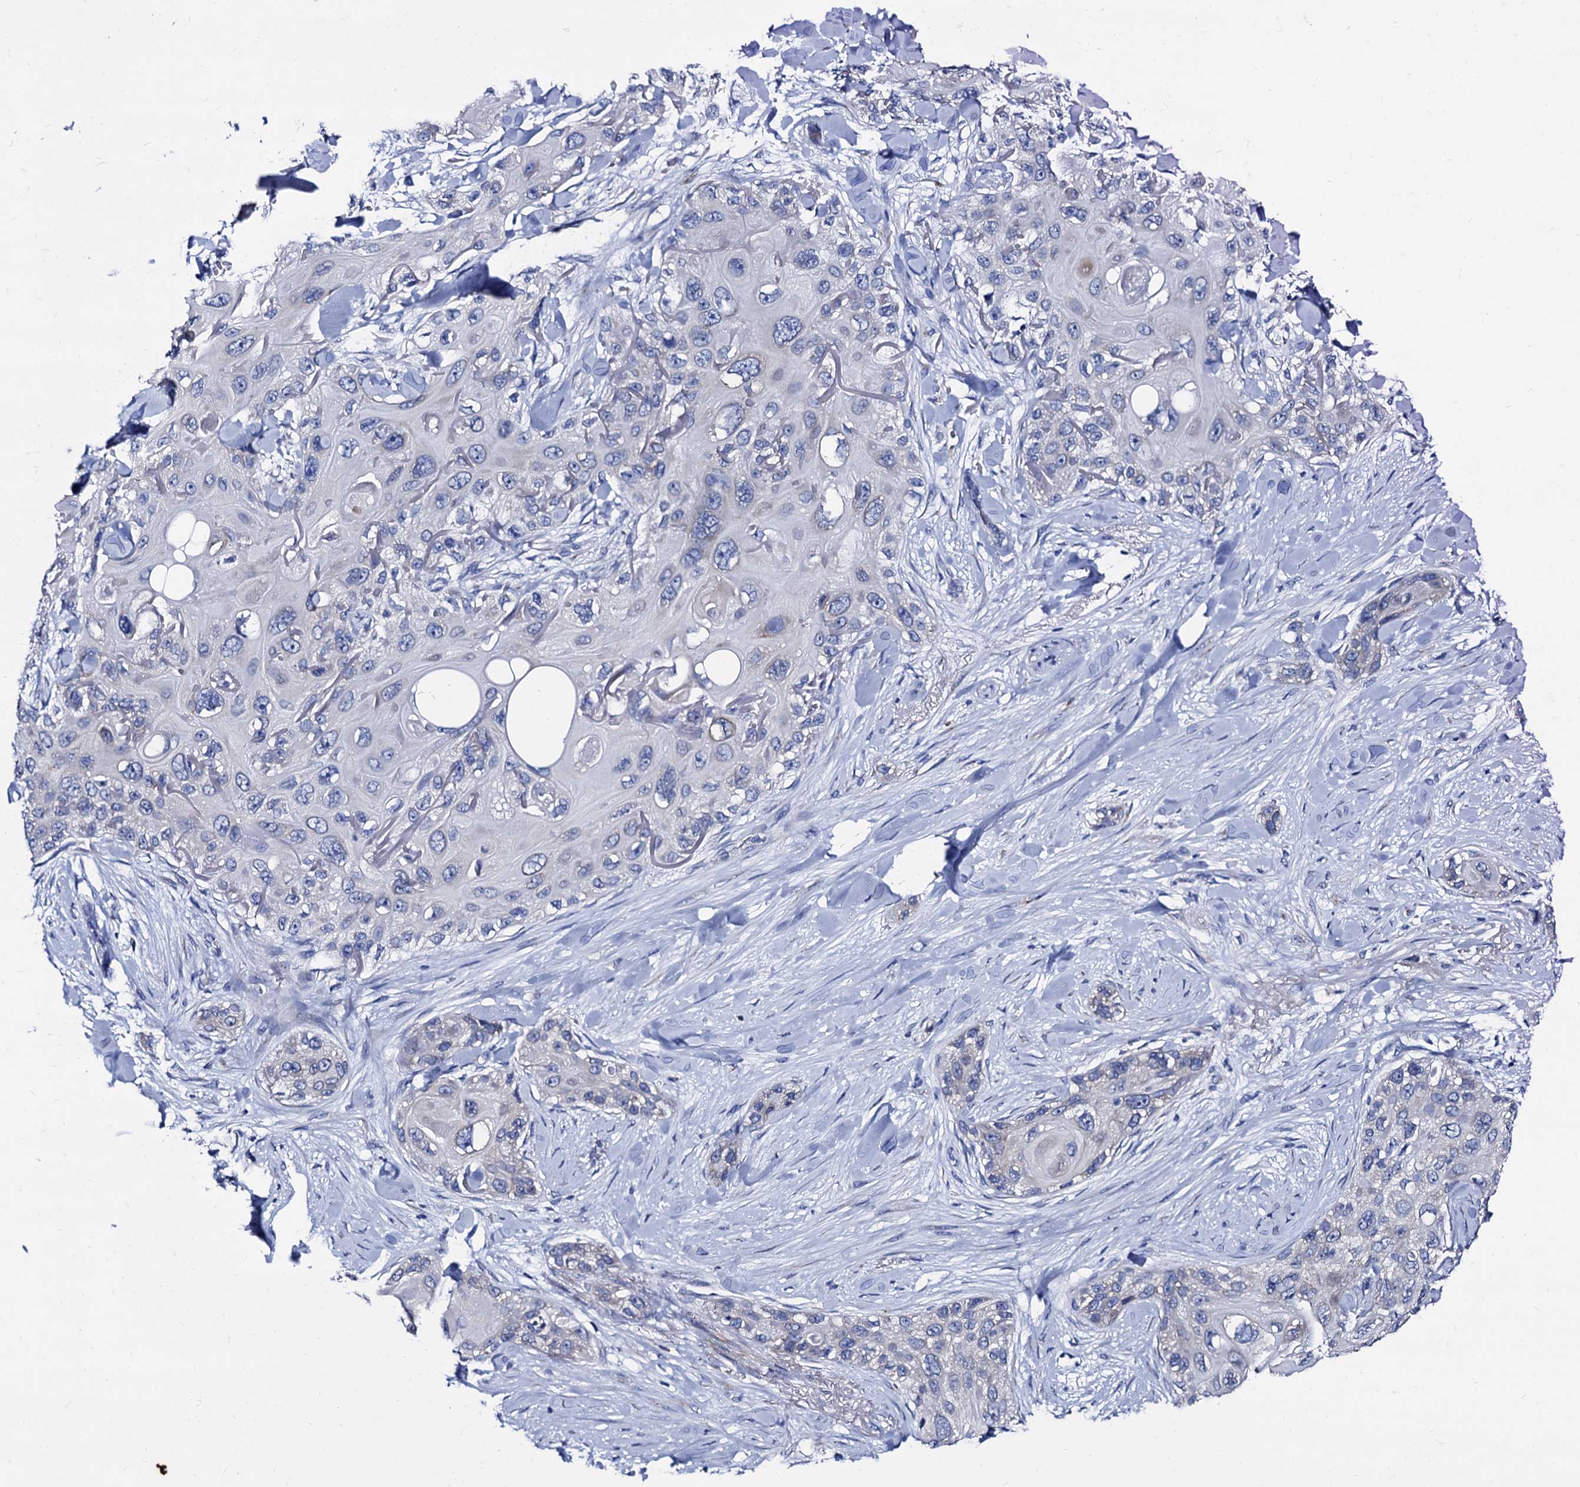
{"staining": {"intensity": "negative", "quantity": "none", "location": "none"}, "tissue": "skin cancer", "cell_type": "Tumor cells", "image_type": "cancer", "snomed": [{"axis": "morphology", "description": "Normal tissue, NOS"}, {"axis": "morphology", "description": "Squamous cell carcinoma, NOS"}, {"axis": "topography", "description": "Skin"}], "caption": "Tumor cells show no significant positivity in skin cancer (squamous cell carcinoma). The staining is performed using DAB (3,3'-diaminobenzidine) brown chromogen with nuclei counter-stained in using hematoxylin.", "gene": "FOXR2", "patient": {"sex": "male", "age": 72}}